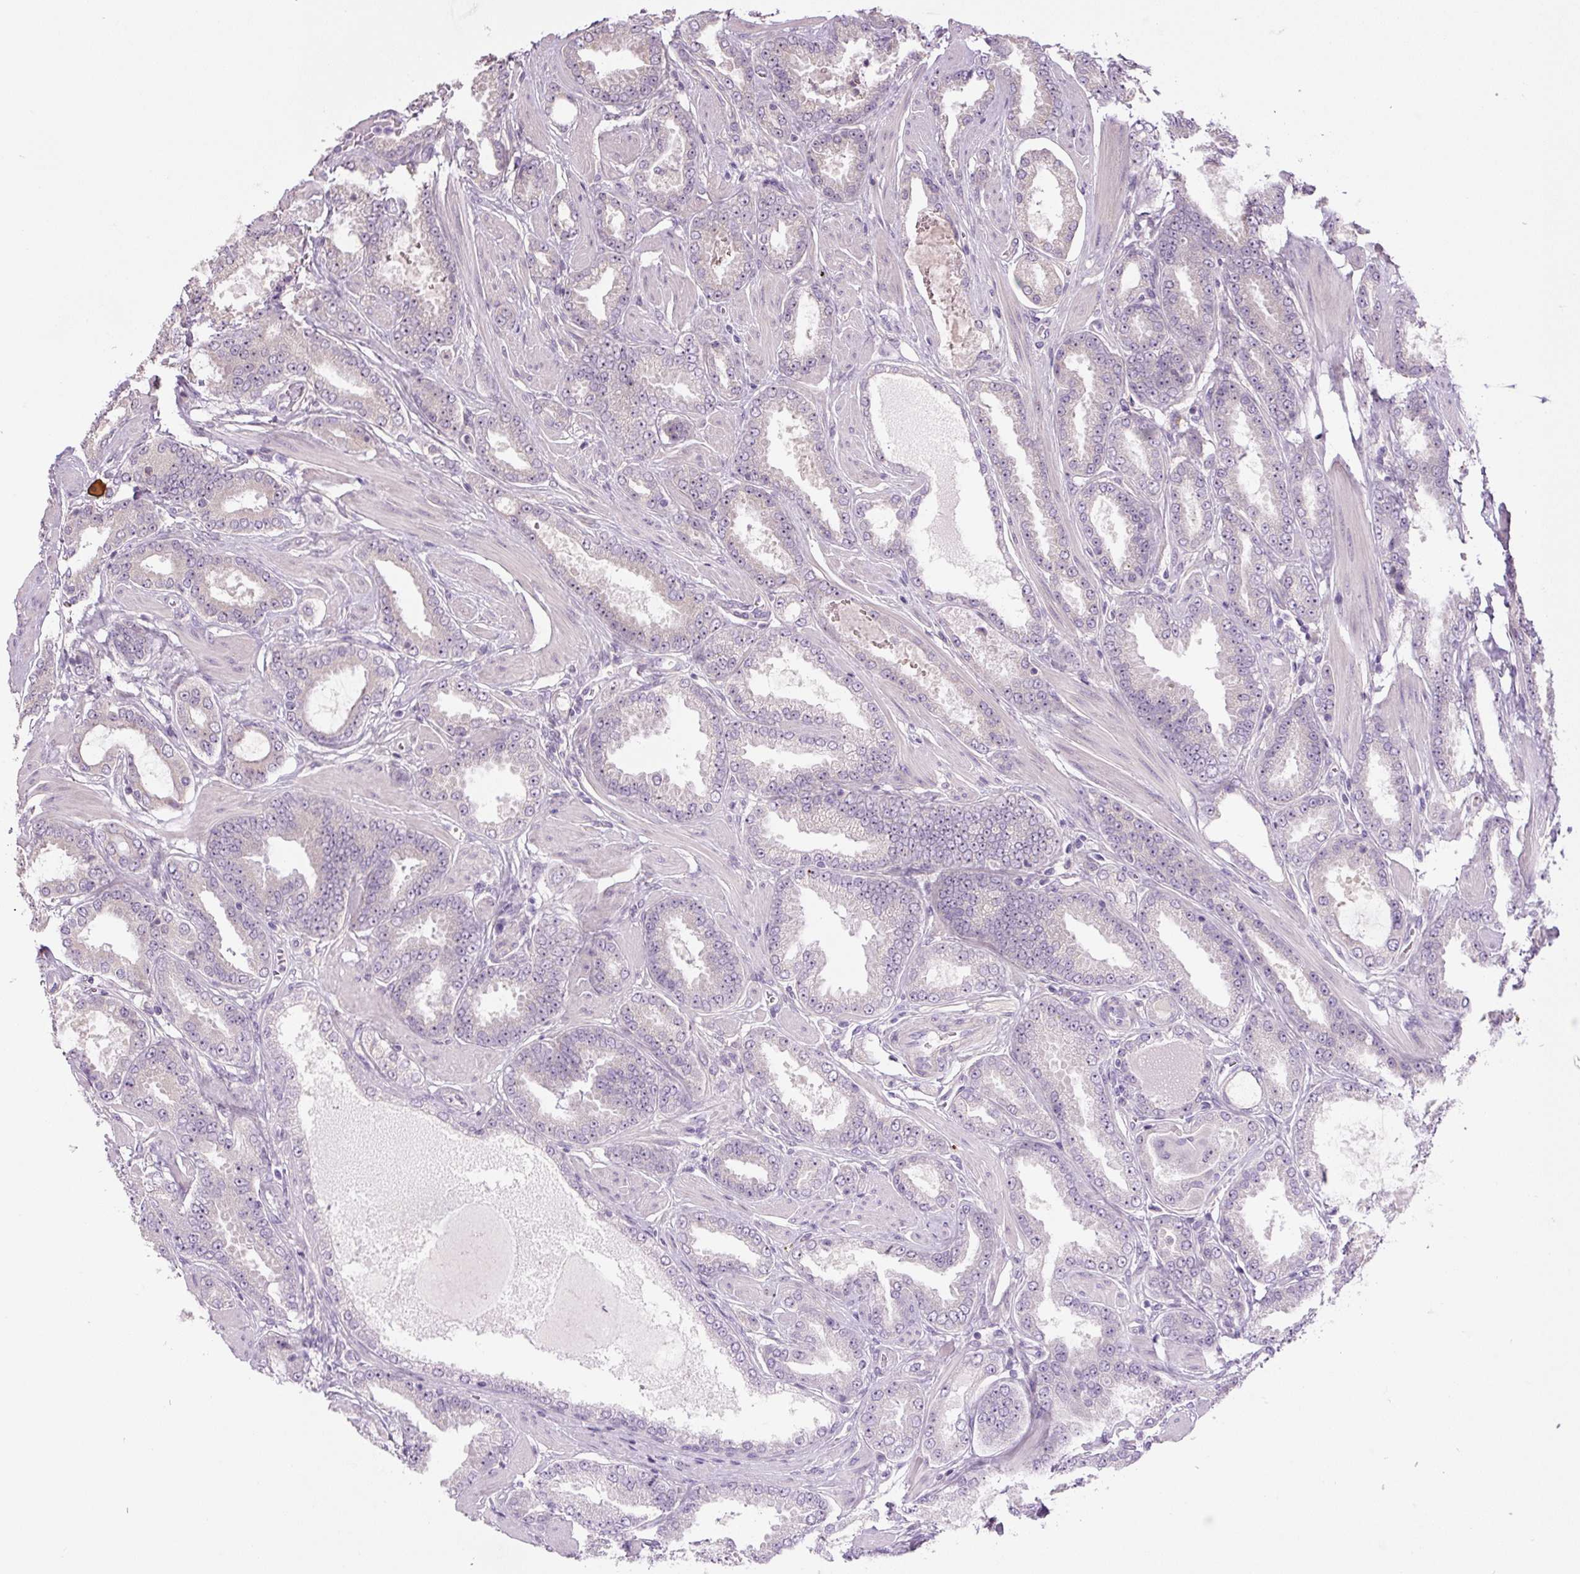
{"staining": {"intensity": "negative", "quantity": "none", "location": "none"}, "tissue": "prostate cancer", "cell_type": "Tumor cells", "image_type": "cancer", "snomed": [{"axis": "morphology", "description": "Adenocarcinoma, Low grade"}, {"axis": "topography", "description": "Prostate"}], "caption": "DAB (3,3'-diaminobenzidine) immunohistochemical staining of human prostate cancer (adenocarcinoma (low-grade)) exhibits no significant positivity in tumor cells.", "gene": "TMEM151B", "patient": {"sex": "male", "age": 42}}